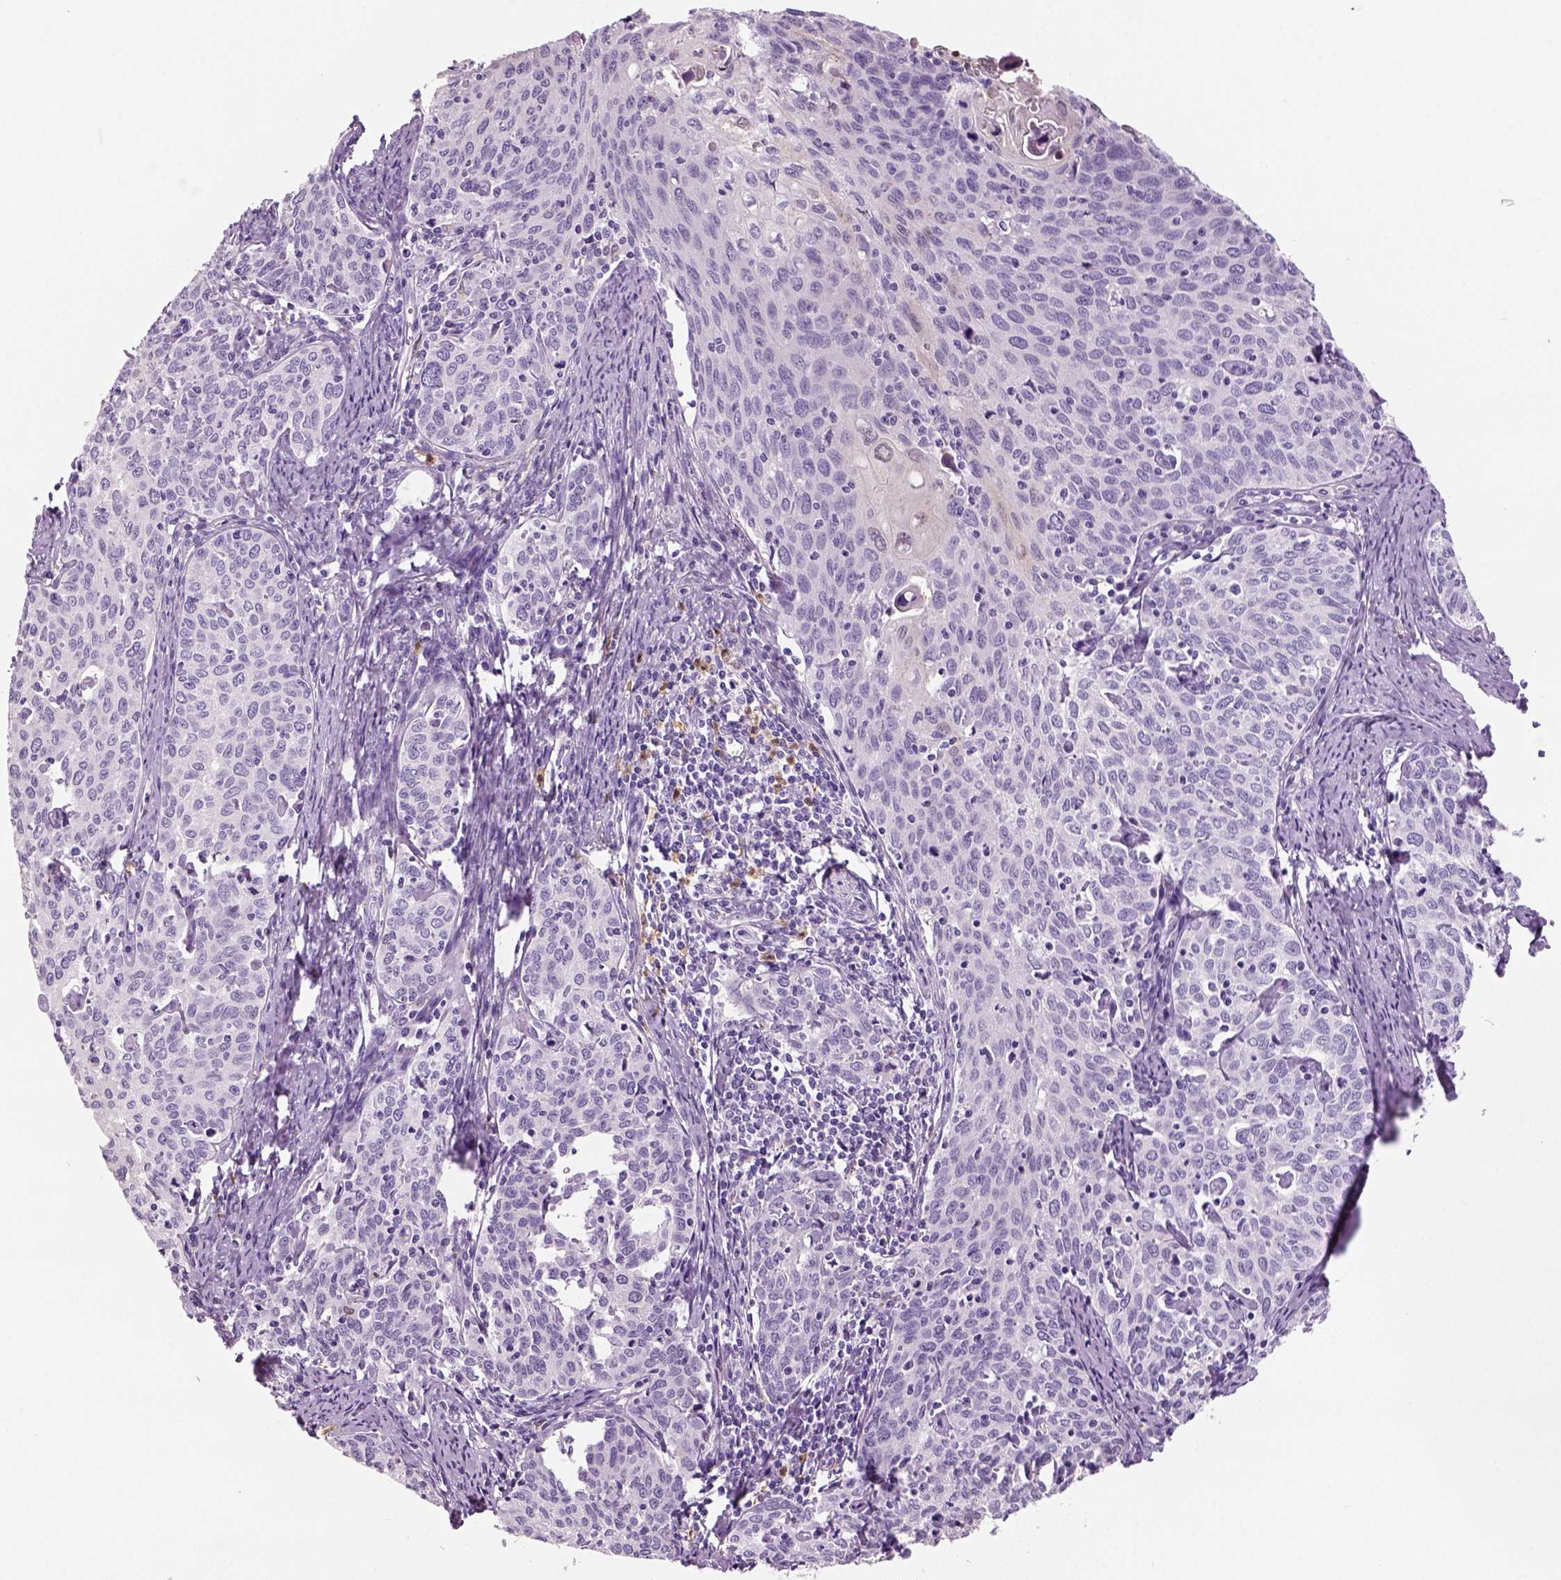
{"staining": {"intensity": "negative", "quantity": "none", "location": "none"}, "tissue": "cervical cancer", "cell_type": "Tumor cells", "image_type": "cancer", "snomed": [{"axis": "morphology", "description": "Squamous cell carcinoma, NOS"}, {"axis": "topography", "description": "Cervix"}], "caption": "DAB immunohistochemical staining of squamous cell carcinoma (cervical) demonstrates no significant staining in tumor cells. (Stains: DAB (3,3'-diaminobenzidine) immunohistochemistry with hematoxylin counter stain, Microscopy: brightfield microscopy at high magnification).", "gene": "NECAB2", "patient": {"sex": "female", "age": 62}}